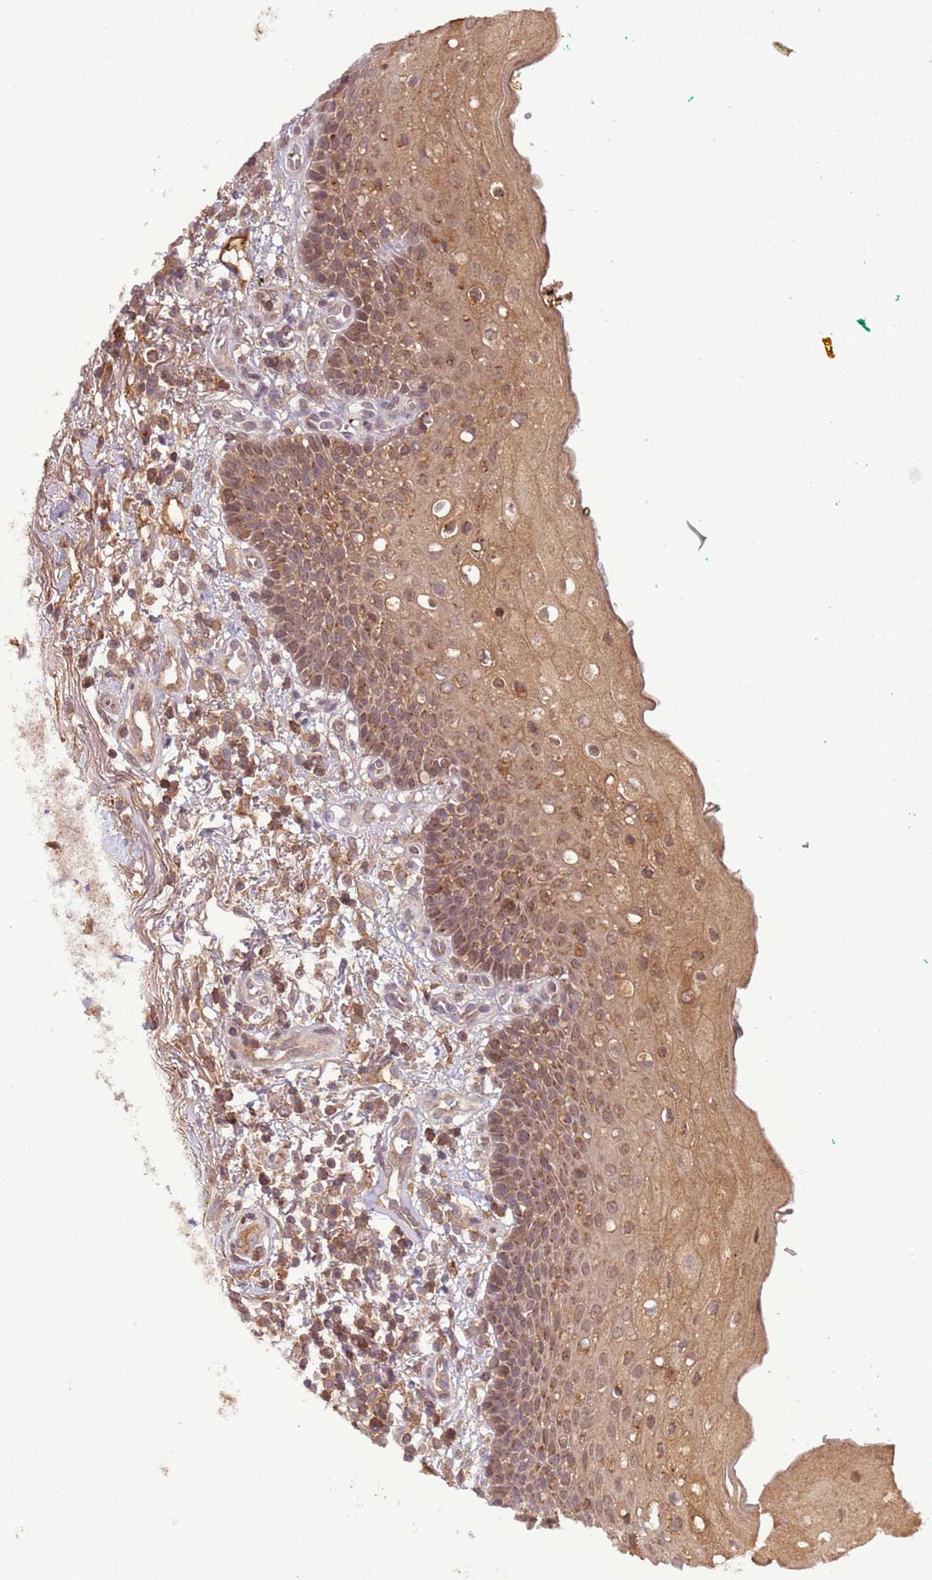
{"staining": {"intensity": "moderate", "quantity": ">75%", "location": "cytoplasmic/membranous,nuclear"}, "tissue": "oral mucosa", "cell_type": "Squamous epithelial cells", "image_type": "normal", "snomed": [{"axis": "morphology", "description": "Normal tissue, NOS"}, {"axis": "morphology", "description": "Squamous cell carcinoma, NOS"}, {"axis": "topography", "description": "Oral tissue"}, {"axis": "topography", "description": "Tounge, NOS"}, {"axis": "topography", "description": "Head-Neck"}], "caption": "Immunohistochemistry image of benign oral mucosa: oral mucosa stained using immunohistochemistry (IHC) demonstrates medium levels of moderate protein expression localized specifically in the cytoplasmic/membranous,nuclear of squamous epithelial cells, appearing as a cytoplasmic/membranous,nuclear brown color.", "gene": "ZNF624", "patient": {"sex": "male", "age": 79}}